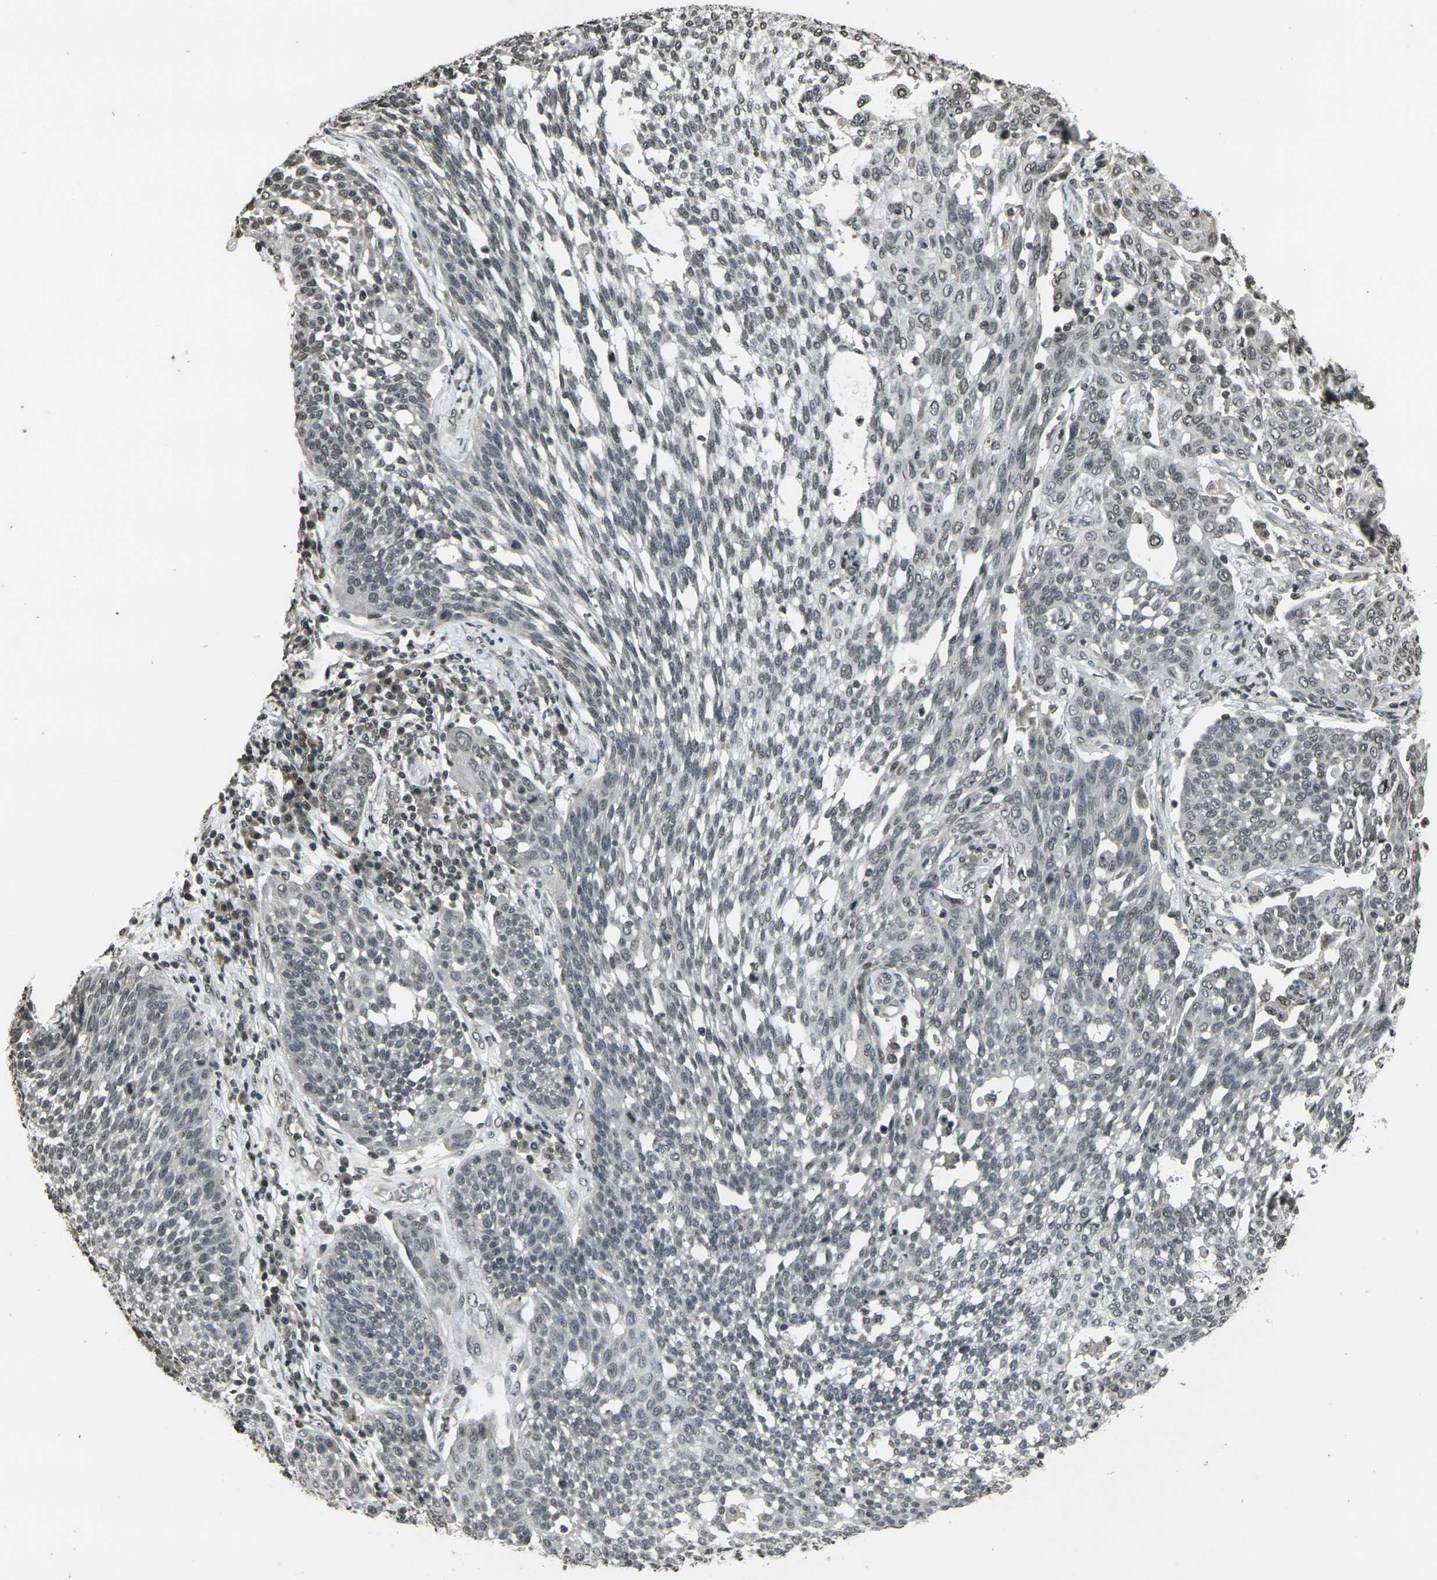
{"staining": {"intensity": "weak", "quantity": "<25%", "location": "nuclear"}, "tissue": "cervical cancer", "cell_type": "Tumor cells", "image_type": "cancer", "snomed": [{"axis": "morphology", "description": "Squamous cell carcinoma, NOS"}, {"axis": "topography", "description": "Cervix"}], "caption": "The IHC micrograph has no significant expression in tumor cells of cervical cancer tissue.", "gene": "PRPF8", "patient": {"sex": "female", "age": 34}}